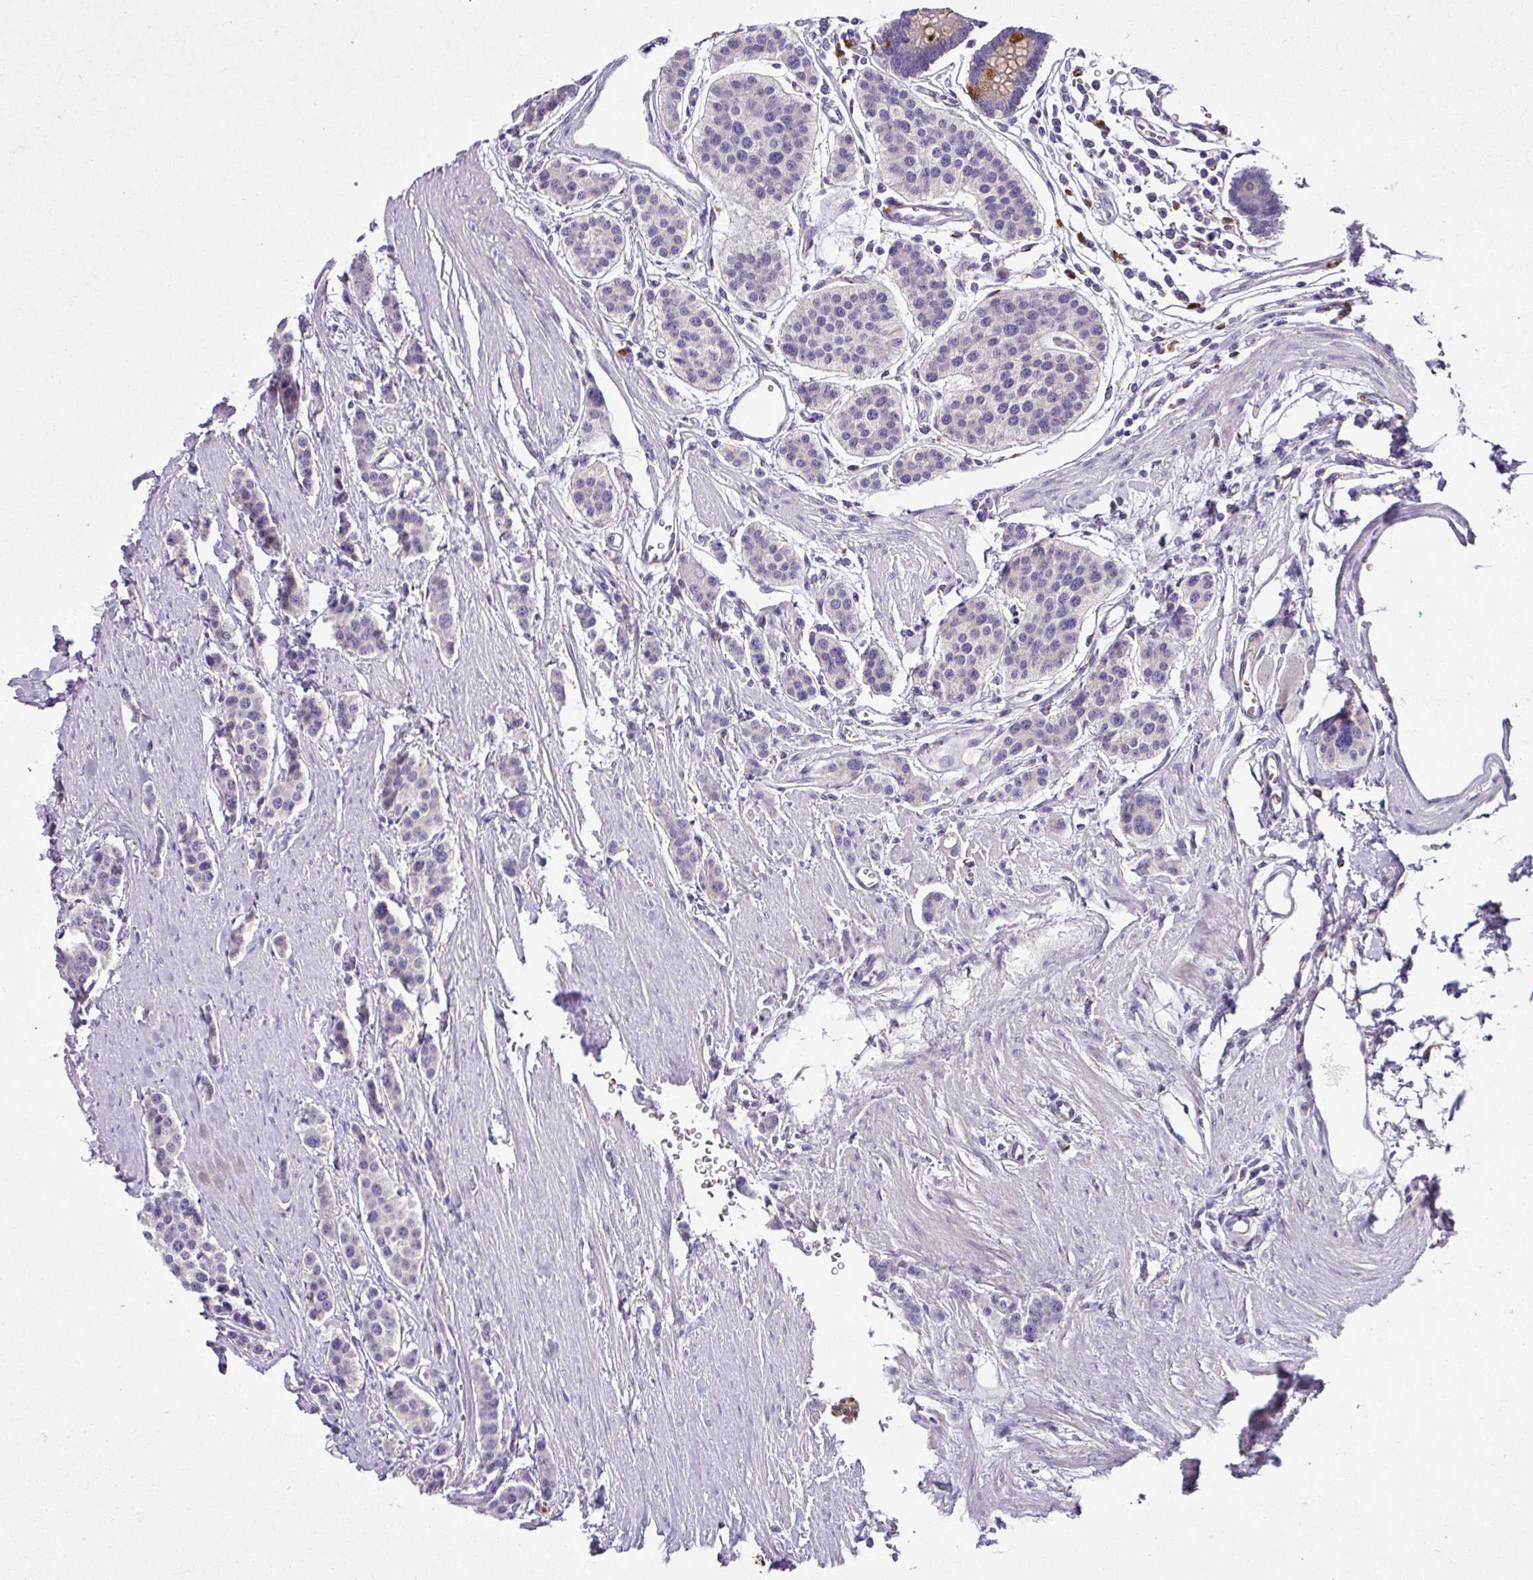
{"staining": {"intensity": "negative", "quantity": "none", "location": "none"}, "tissue": "carcinoid", "cell_type": "Tumor cells", "image_type": "cancer", "snomed": [{"axis": "morphology", "description": "Carcinoid, malignant, NOS"}, {"axis": "topography", "description": "Small intestine"}], "caption": "This is an immunohistochemistry (IHC) image of human carcinoid. There is no positivity in tumor cells.", "gene": "CRISP3", "patient": {"sex": "male", "age": 60}}